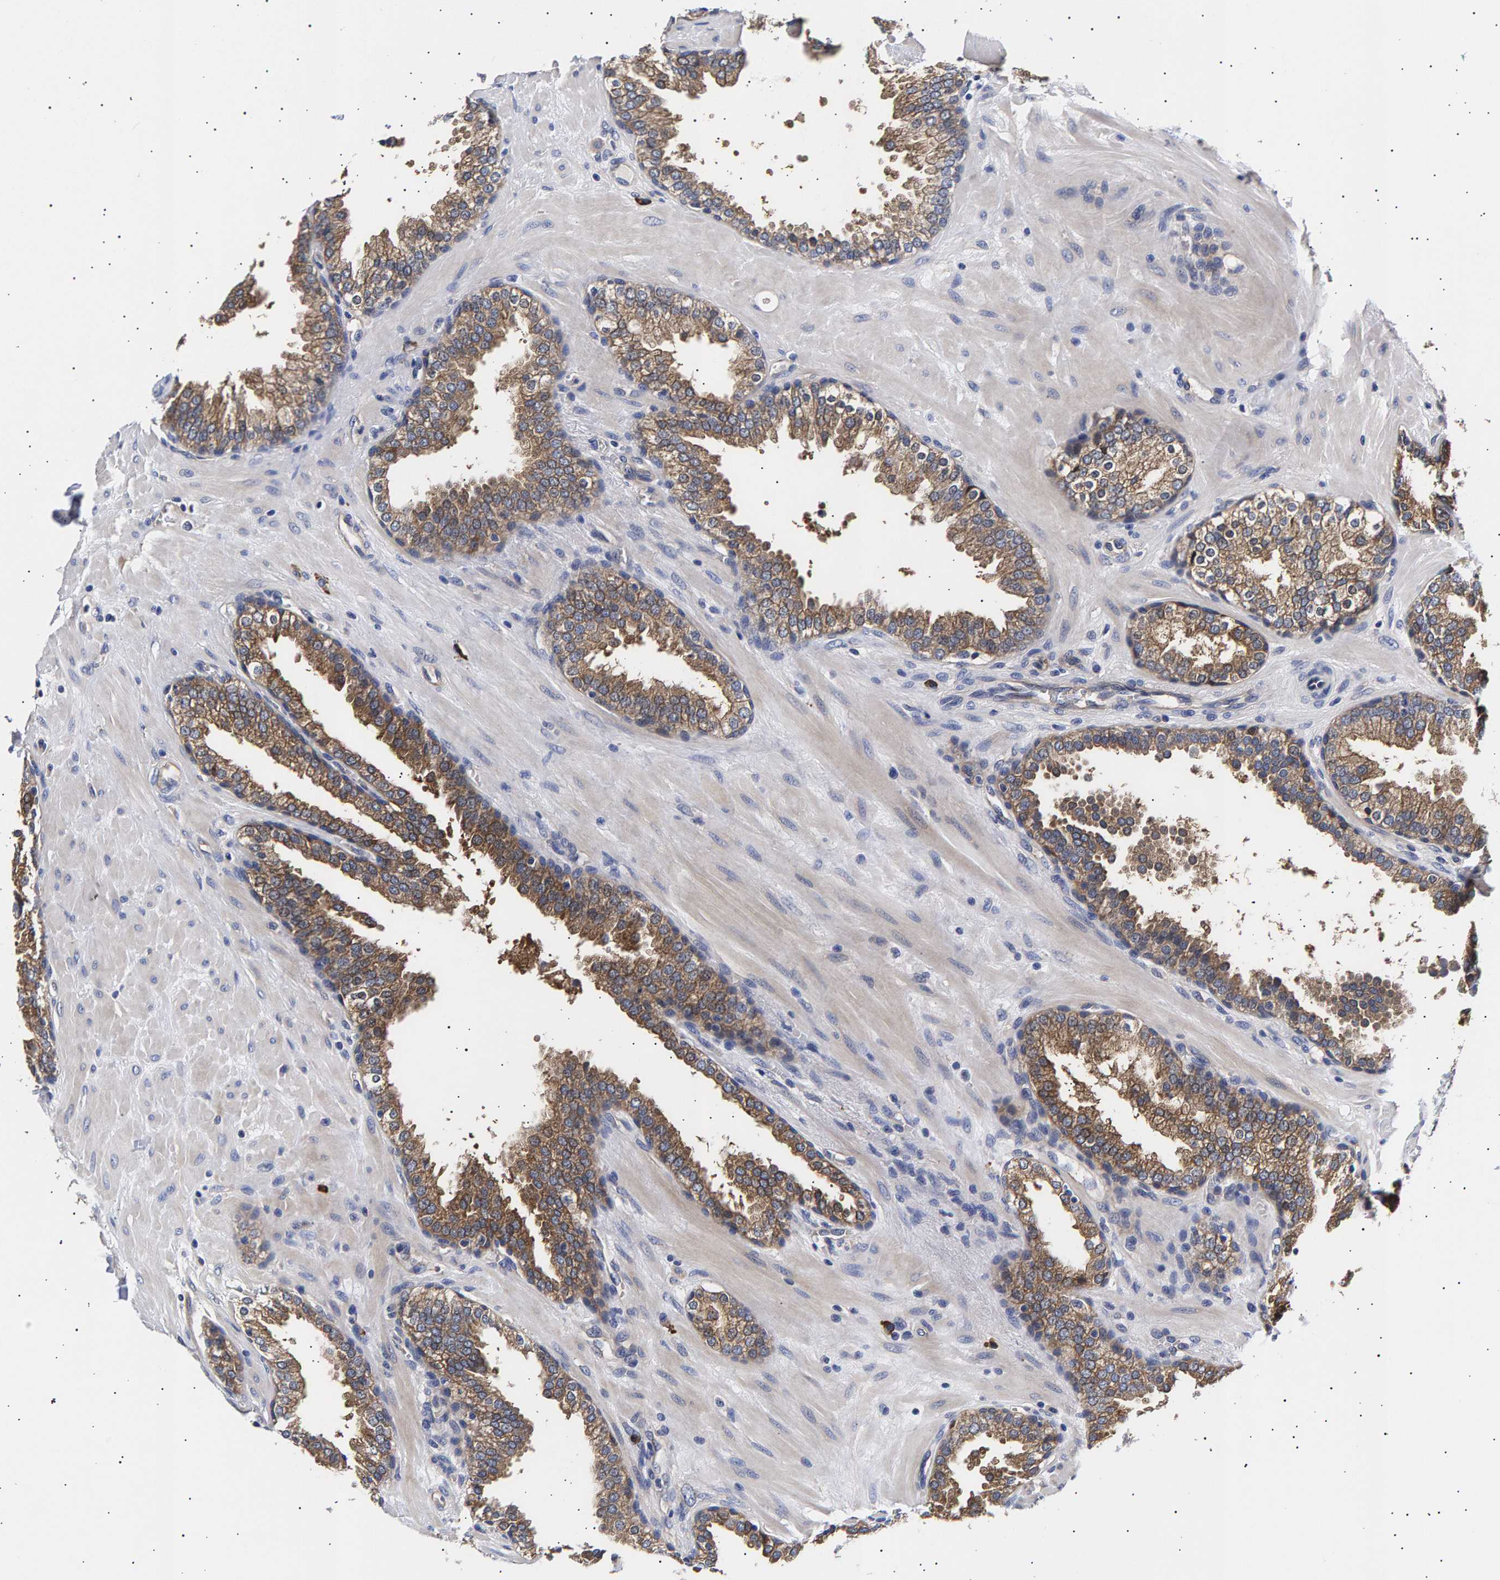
{"staining": {"intensity": "moderate", "quantity": ">75%", "location": "cytoplasmic/membranous"}, "tissue": "prostate", "cell_type": "Glandular cells", "image_type": "normal", "snomed": [{"axis": "morphology", "description": "Normal tissue, NOS"}, {"axis": "topography", "description": "Prostate"}], "caption": "A high-resolution histopathology image shows immunohistochemistry (IHC) staining of unremarkable prostate, which displays moderate cytoplasmic/membranous expression in about >75% of glandular cells.", "gene": "ANKRD40", "patient": {"sex": "male", "age": 51}}